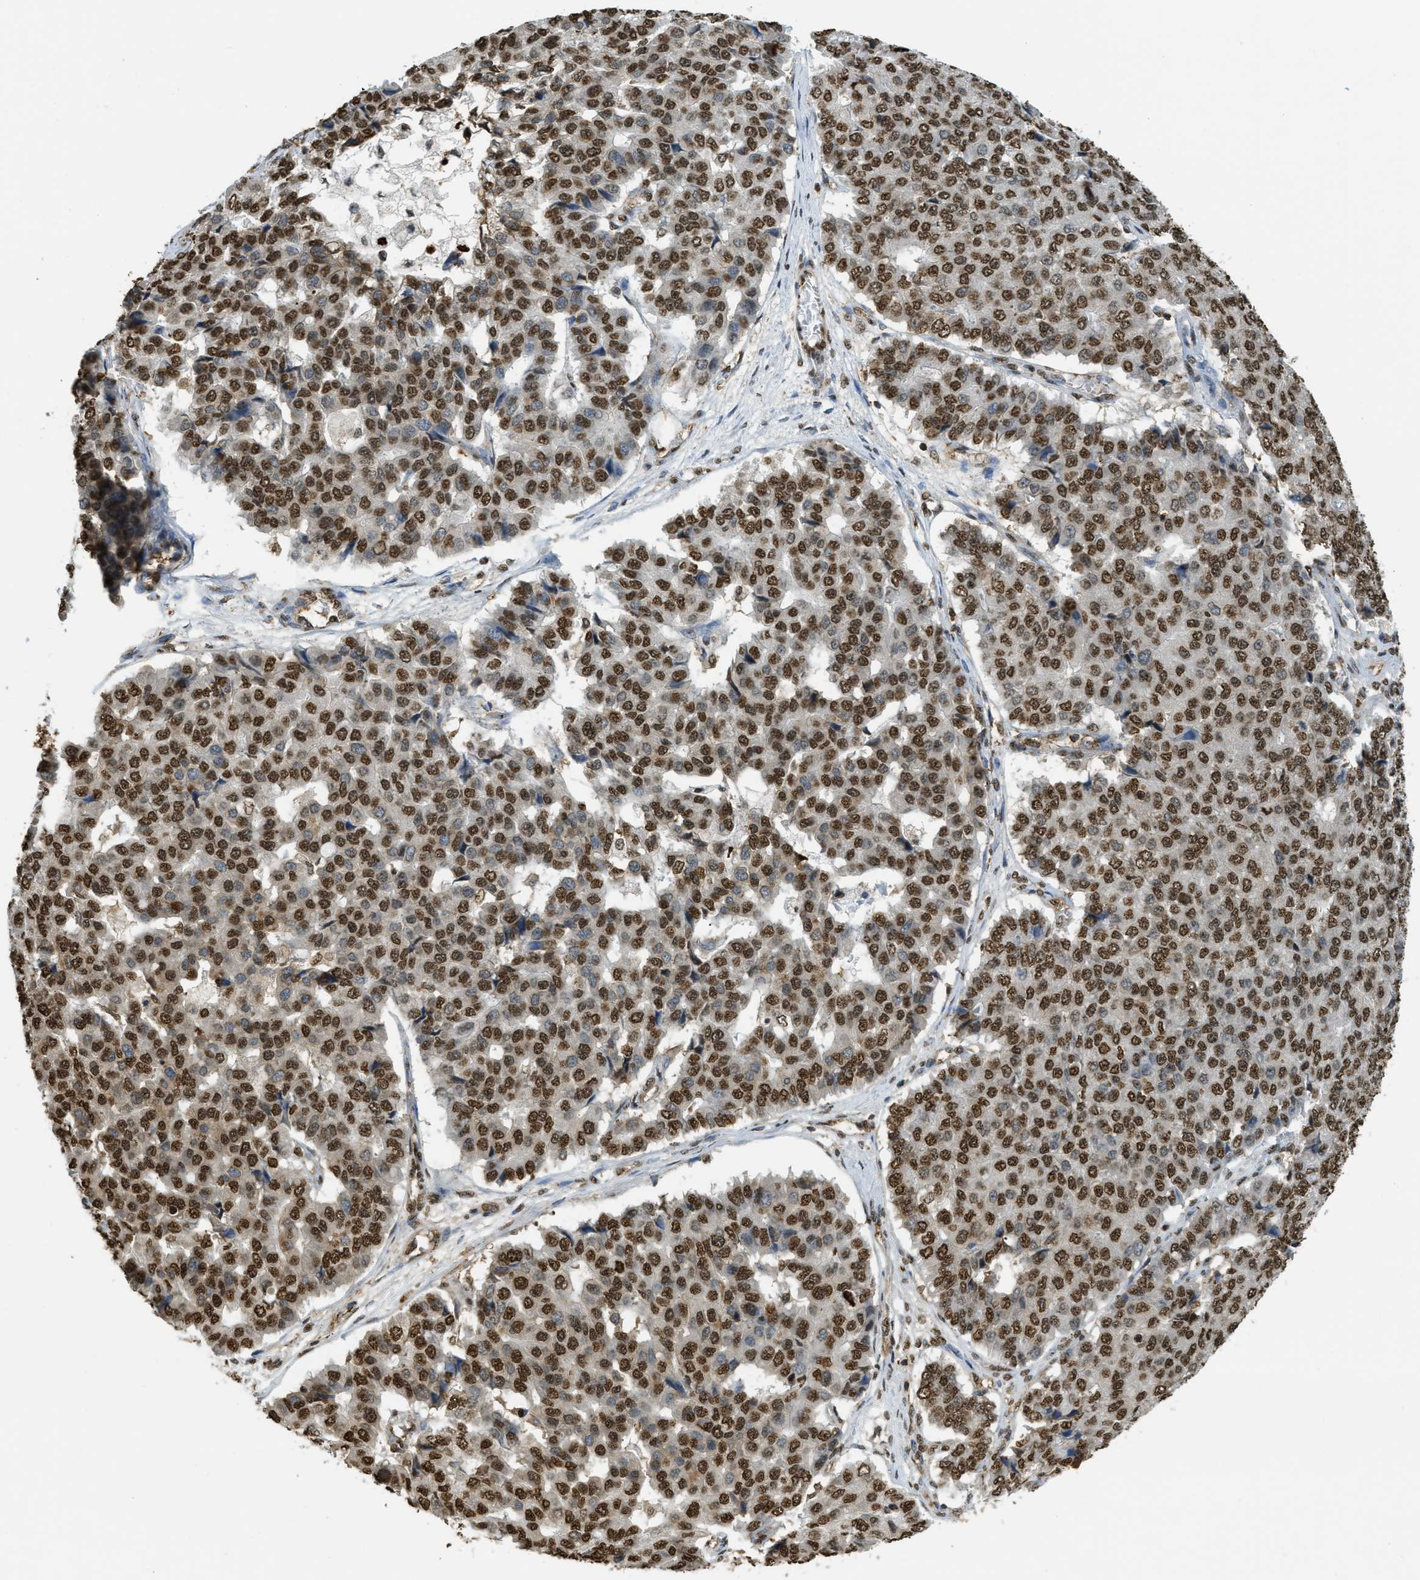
{"staining": {"intensity": "strong", "quantity": ">75%", "location": "nuclear"}, "tissue": "pancreatic cancer", "cell_type": "Tumor cells", "image_type": "cancer", "snomed": [{"axis": "morphology", "description": "Adenocarcinoma, NOS"}, {"axis": "topography", "description": "Pancreas"}], "caption": "Immunohistochemistry photomicrograph of neoplastic tissue: human pancreatic cancer (adenocarcinoma) stained using immunohistochemistry displays high levels of strong protein expression localized specifically in the nuclear of tumor cells, appearing as a nuclear brown color.", "gene": "NR5A2", "patient": {"sex": "male", "age": 50}}